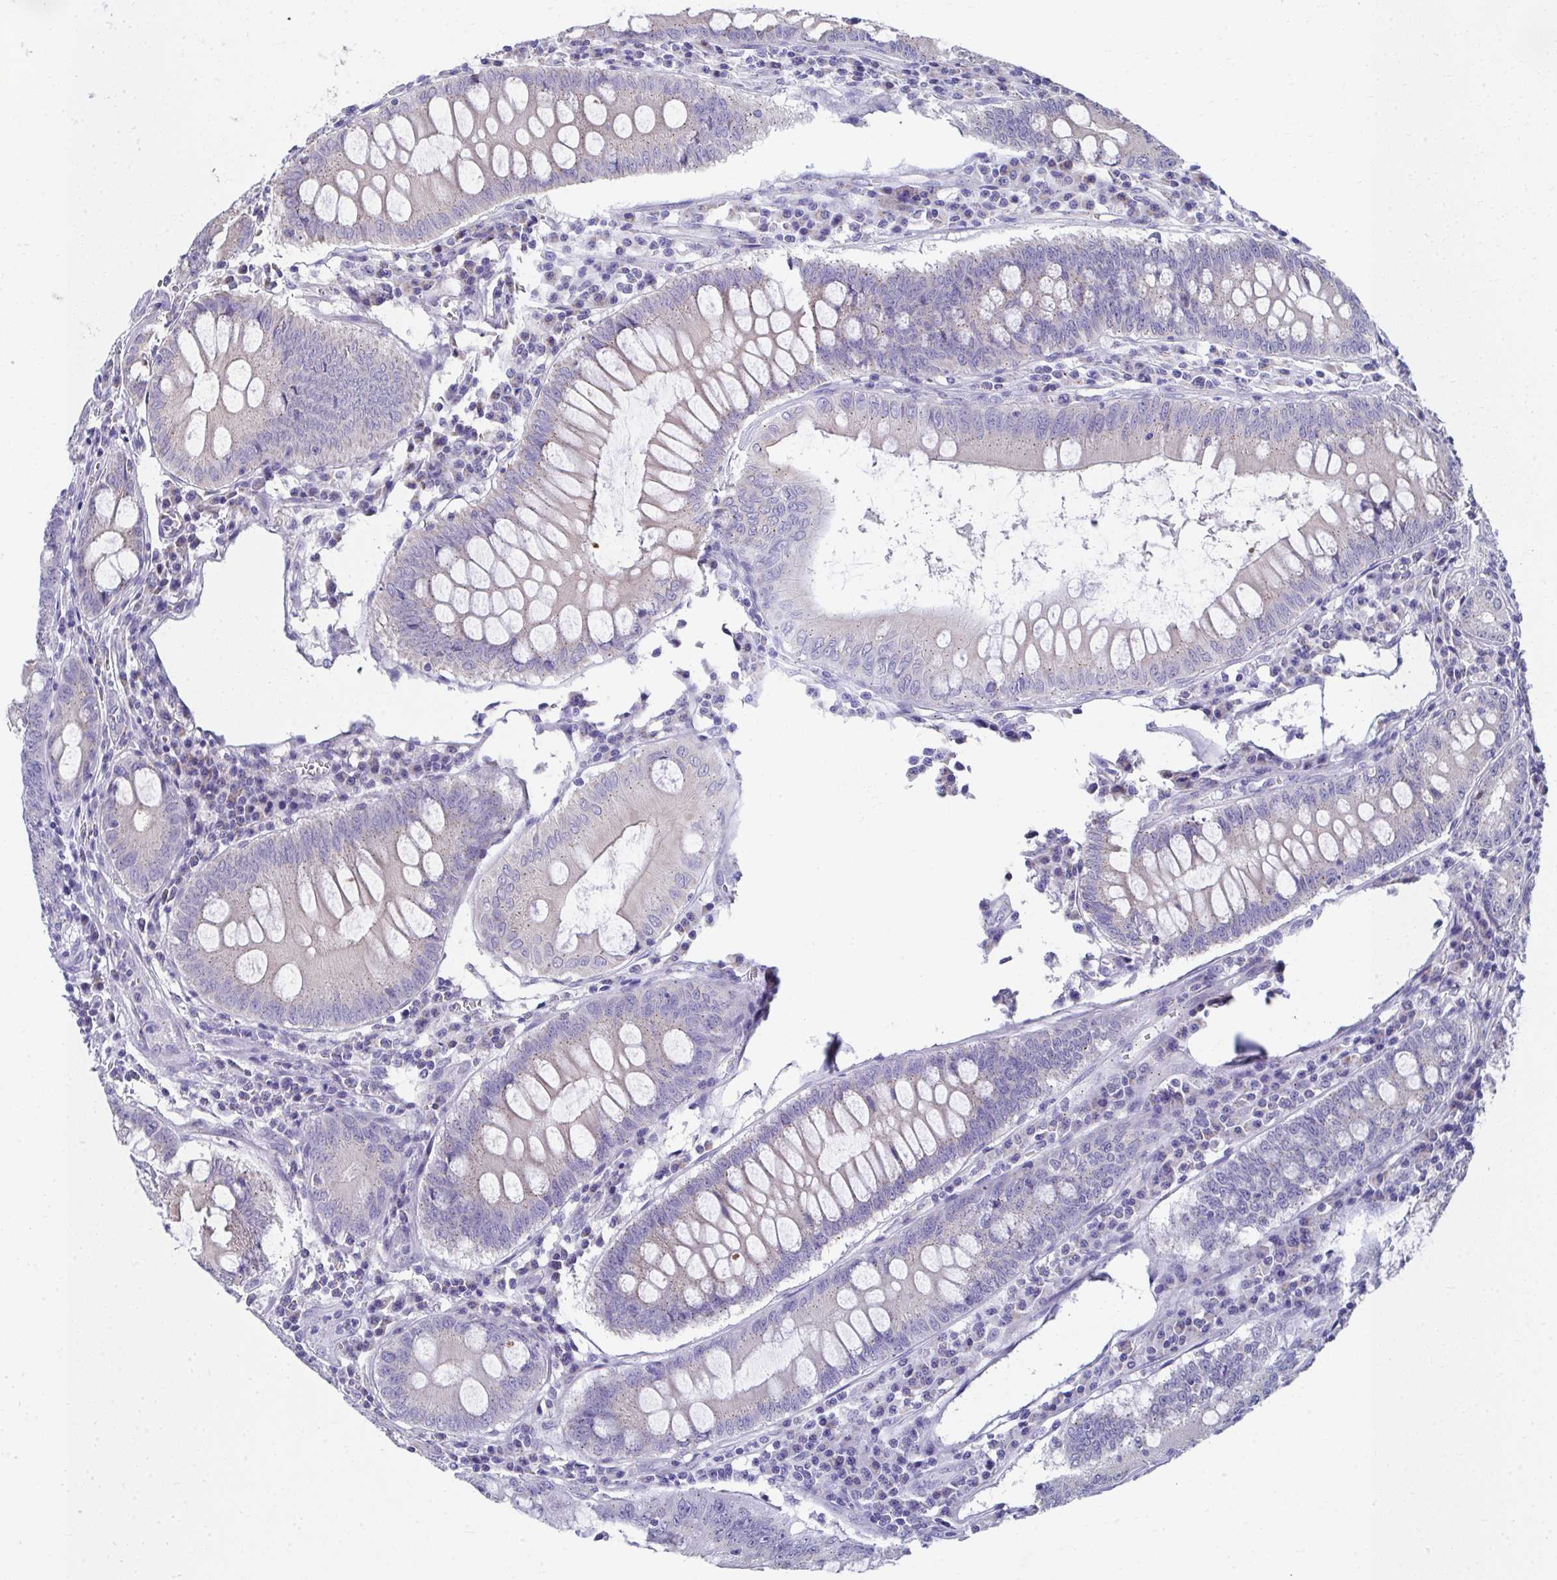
{"staining": {"intensity": "negative", "quantity": "none", "location": "none"}, "tissue": "colorectal cancer", "cell_type": "Tumor cells", "image_type": "cancer", "snomed": [{"axis": "morphology", "description": "Adenocarcinoma, NOS"}, {"axis": "topography", "description": "Colon"}], "caption": "A micrograph of colorectal cancer stained for a protein reveals no brown staining in tumor cells.", "gene": "TMPRSS2", "patient": {"sex": "male", "age": 62}}